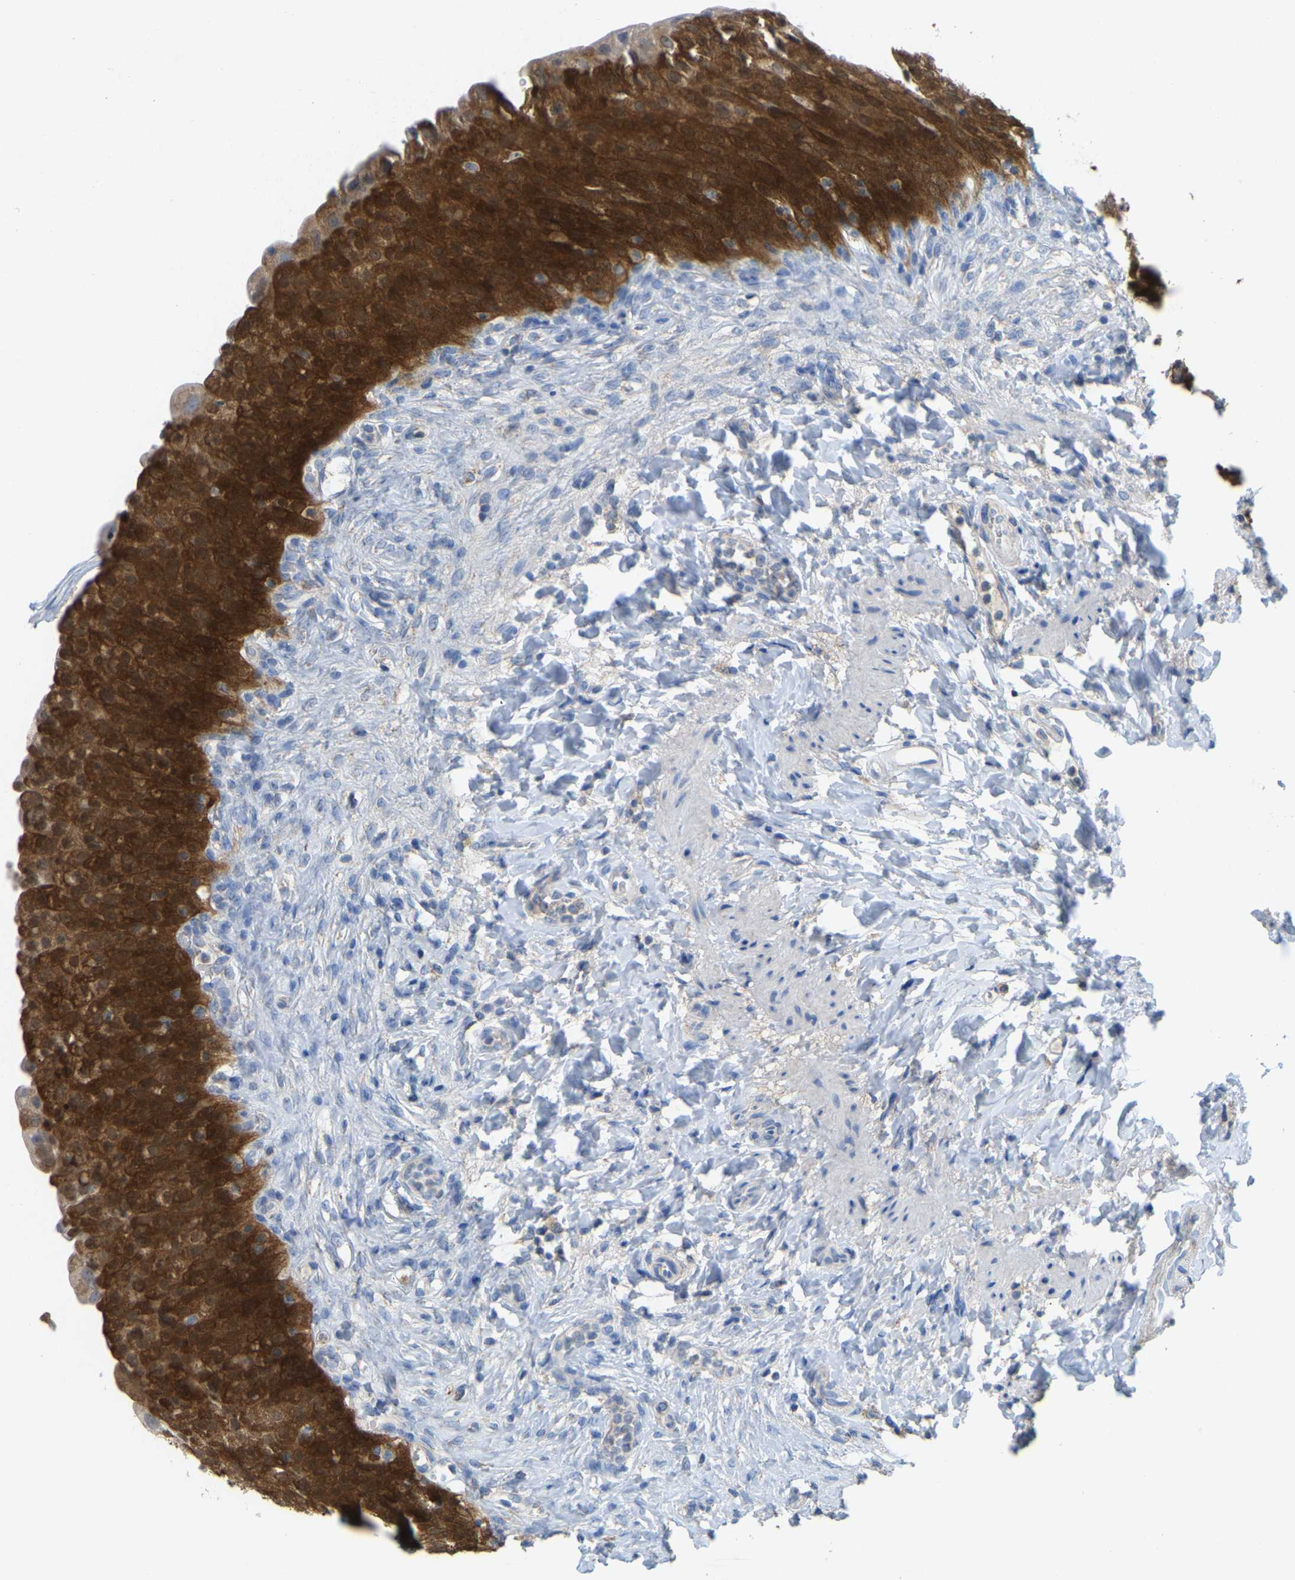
{"staining": {"intensity": "strong", "quantity": ">75%", "location": "cytoplasmic/membranous"}, "tissue": "urinary bladder", "cell_type": "Urothelial cells", "image_type": "normal", "snomed": [{"axis": "morphology", "description": "Urothelial carcinoma, High grade"}, {"axis": "topography", "description": "Urinary bladder"}], "caption": "Urinary bladder stained for a protein shows strong cytoplasmic/membranous positivity in urothelial cells. The staining was performed using DAB, with brown indicating positive protein expression. Nuclei are stained blue with hematoxylin.", "gene": "SERPINB5", "patient": {"sex": "male", "age": 46}}